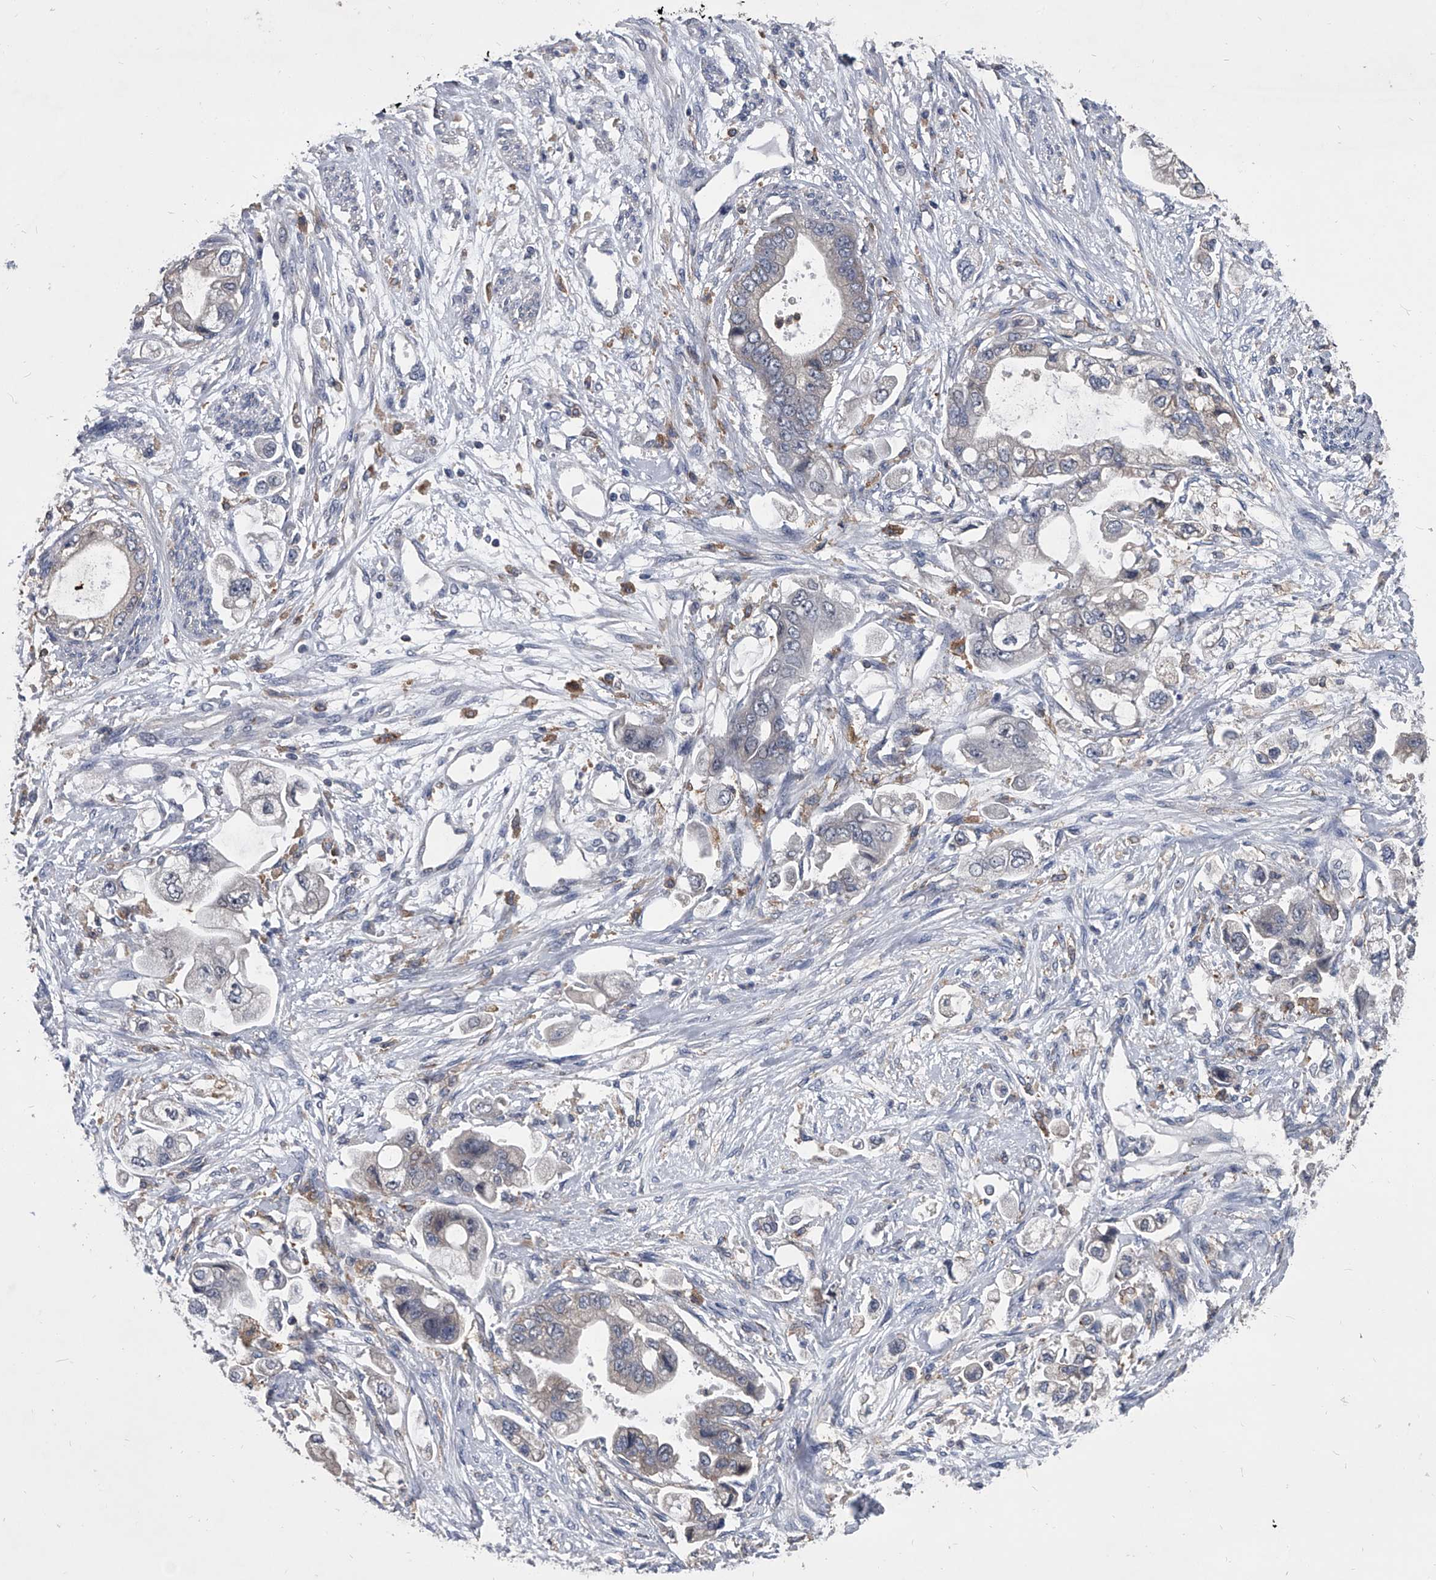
{"staining": {"intensity": "negative", "quantity": "none", "location": "none"}, "tissue": "stomach cancer", "cell_type": "Tumor cells", "image_type": "cancer", "snomed": [{"axis": "morphology", "description": "Adenocarcinoma, NOS"}, {"axis": "topography", "description": "Stomach"}], "caption": "High power microscopy histopathology image of an immunohistochemistry image of stomach cancer, revealing no significant staining in tumor cells.", "gene": "MAP4K3", "patient": {"sex": "male", "age": 62}}